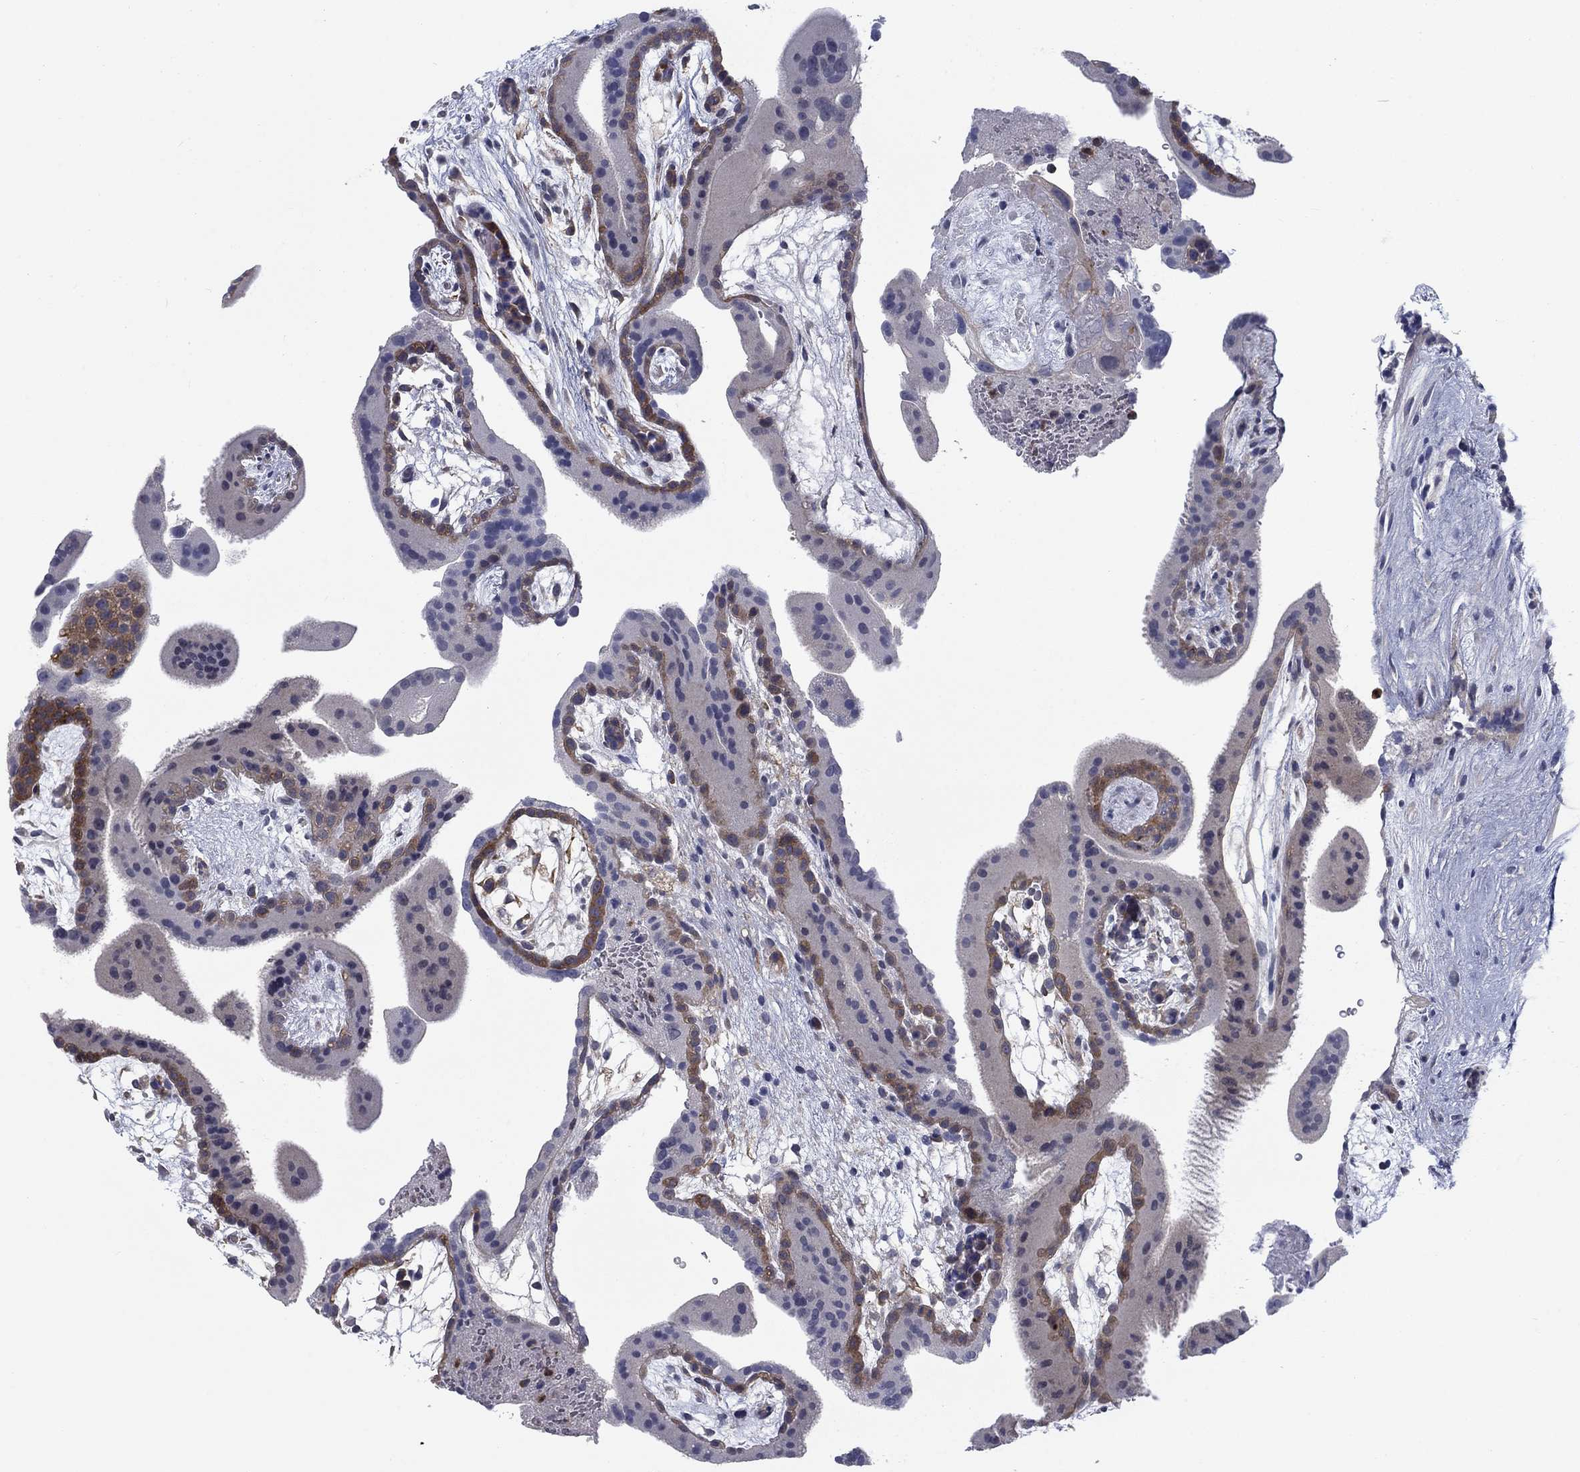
{"staining": {"intensity": "strong", "quantity": "<25%", "location": "cytoplasmic/membranous"}, "tissue": "placenta", "cell_type": "Trophoblastic cells", "image_type": "normal", "snomed": [{"axis": "morphology", "description": "Normal tissue, NOS"}, {"axis": "topography", "description": "Placenta"}], "caption": "Strong cytoplasmic/membranous staining for a protein is appreciated in about <25% of trophoblastic cells of normal placenta using immunohistochemistry (IHC).", "gene": "KIF15", "patient": {"sex": "female", "age": 19}}